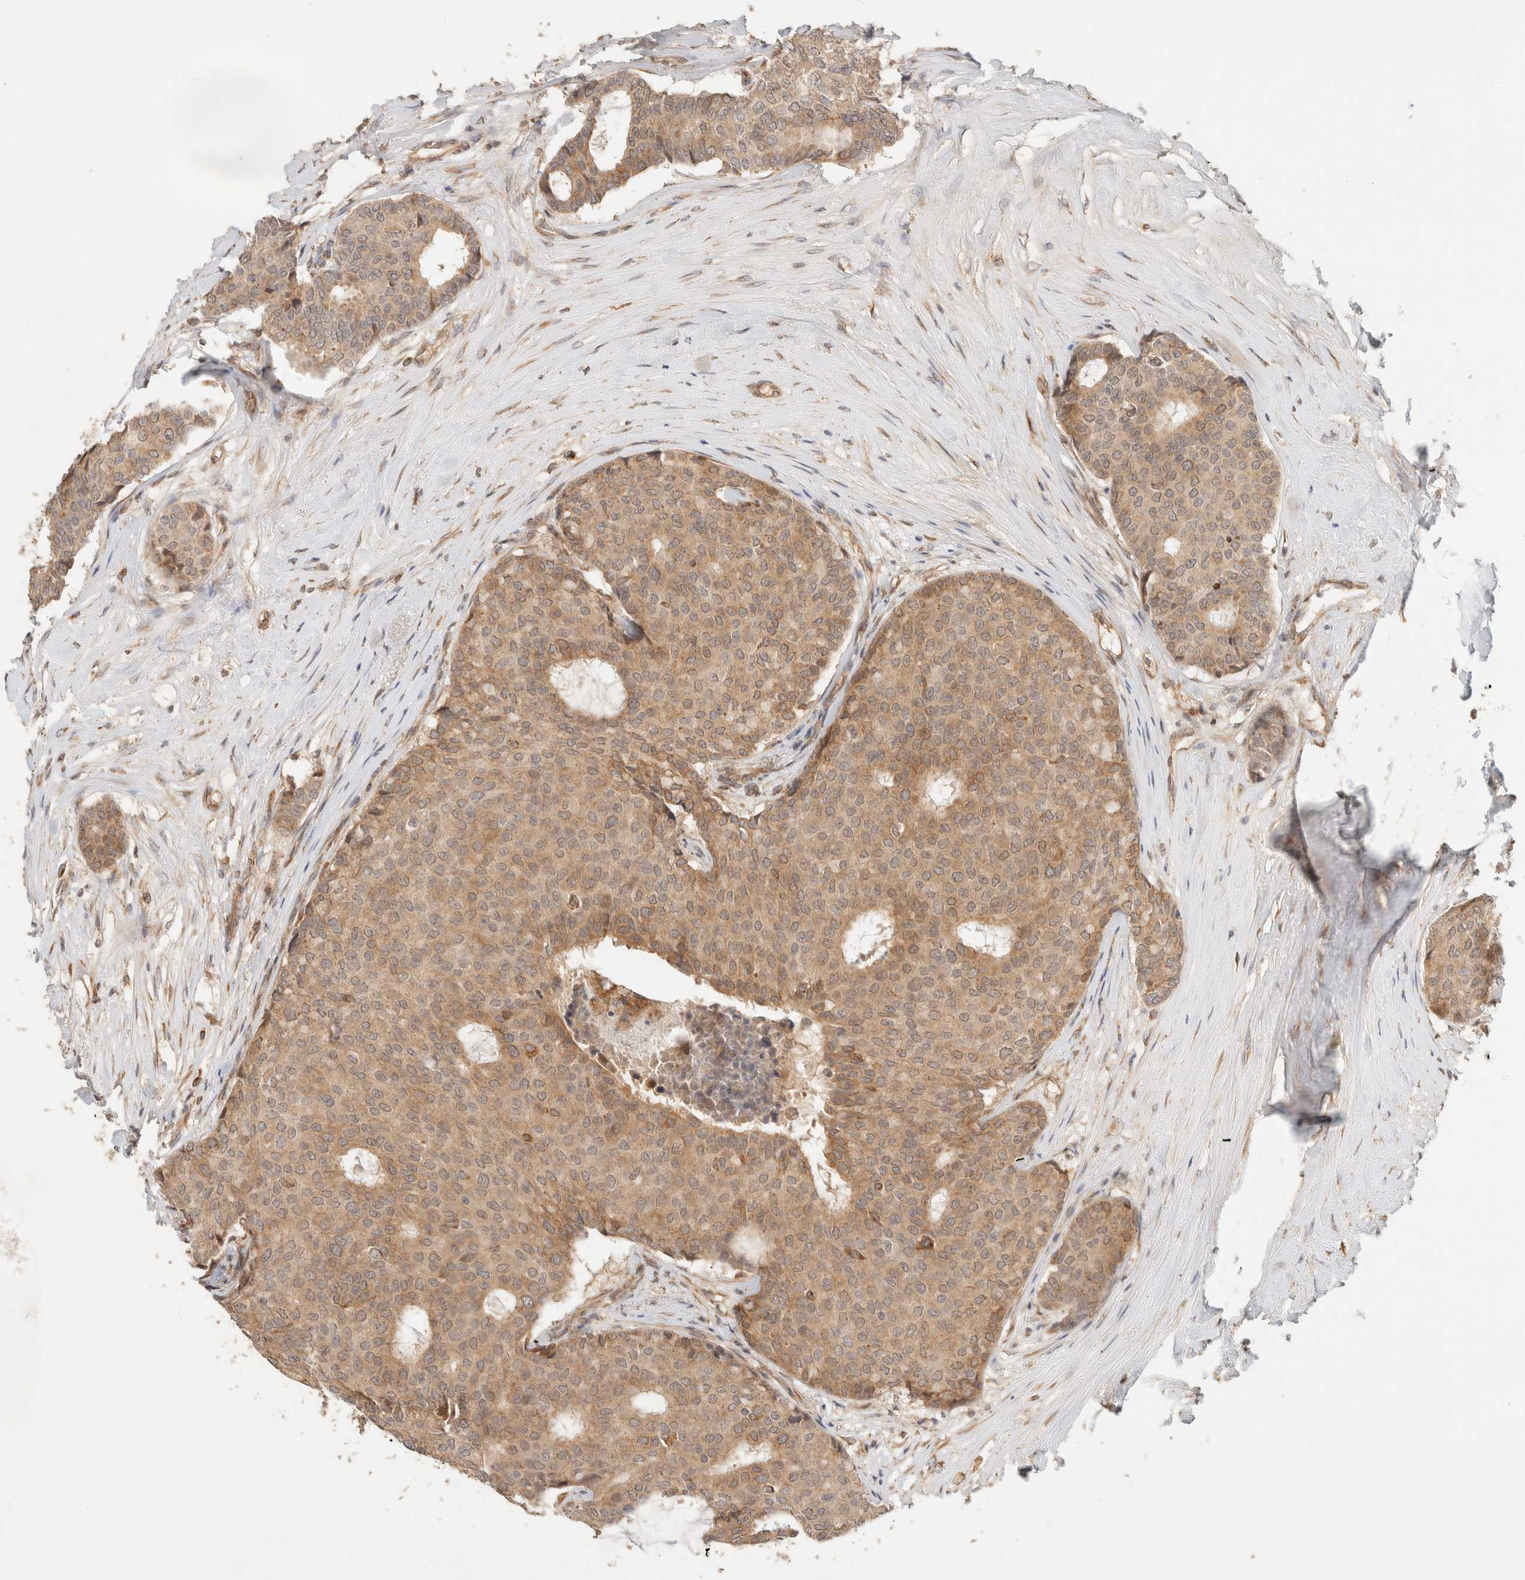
{"staining": {"intensity": "moderate", "quantity": ">75%", "location": "cytoplasmic/membranous"}, "tissue": "breast cancer", "cell_type": "Tumor cells", "image_type": "cancer", "snomed": [{"axis": "morphology", "description": "Duct carcinoma"}, {"axis": "topography", "description": "Breast"}], "caption": "Protein expression analysis of human breast cancer reveals moderate cytoplasmic/membranous expression in about >75% of tumor cells.", "gene": "TACC1", "patient": {"sex": "female", "age": 75}}